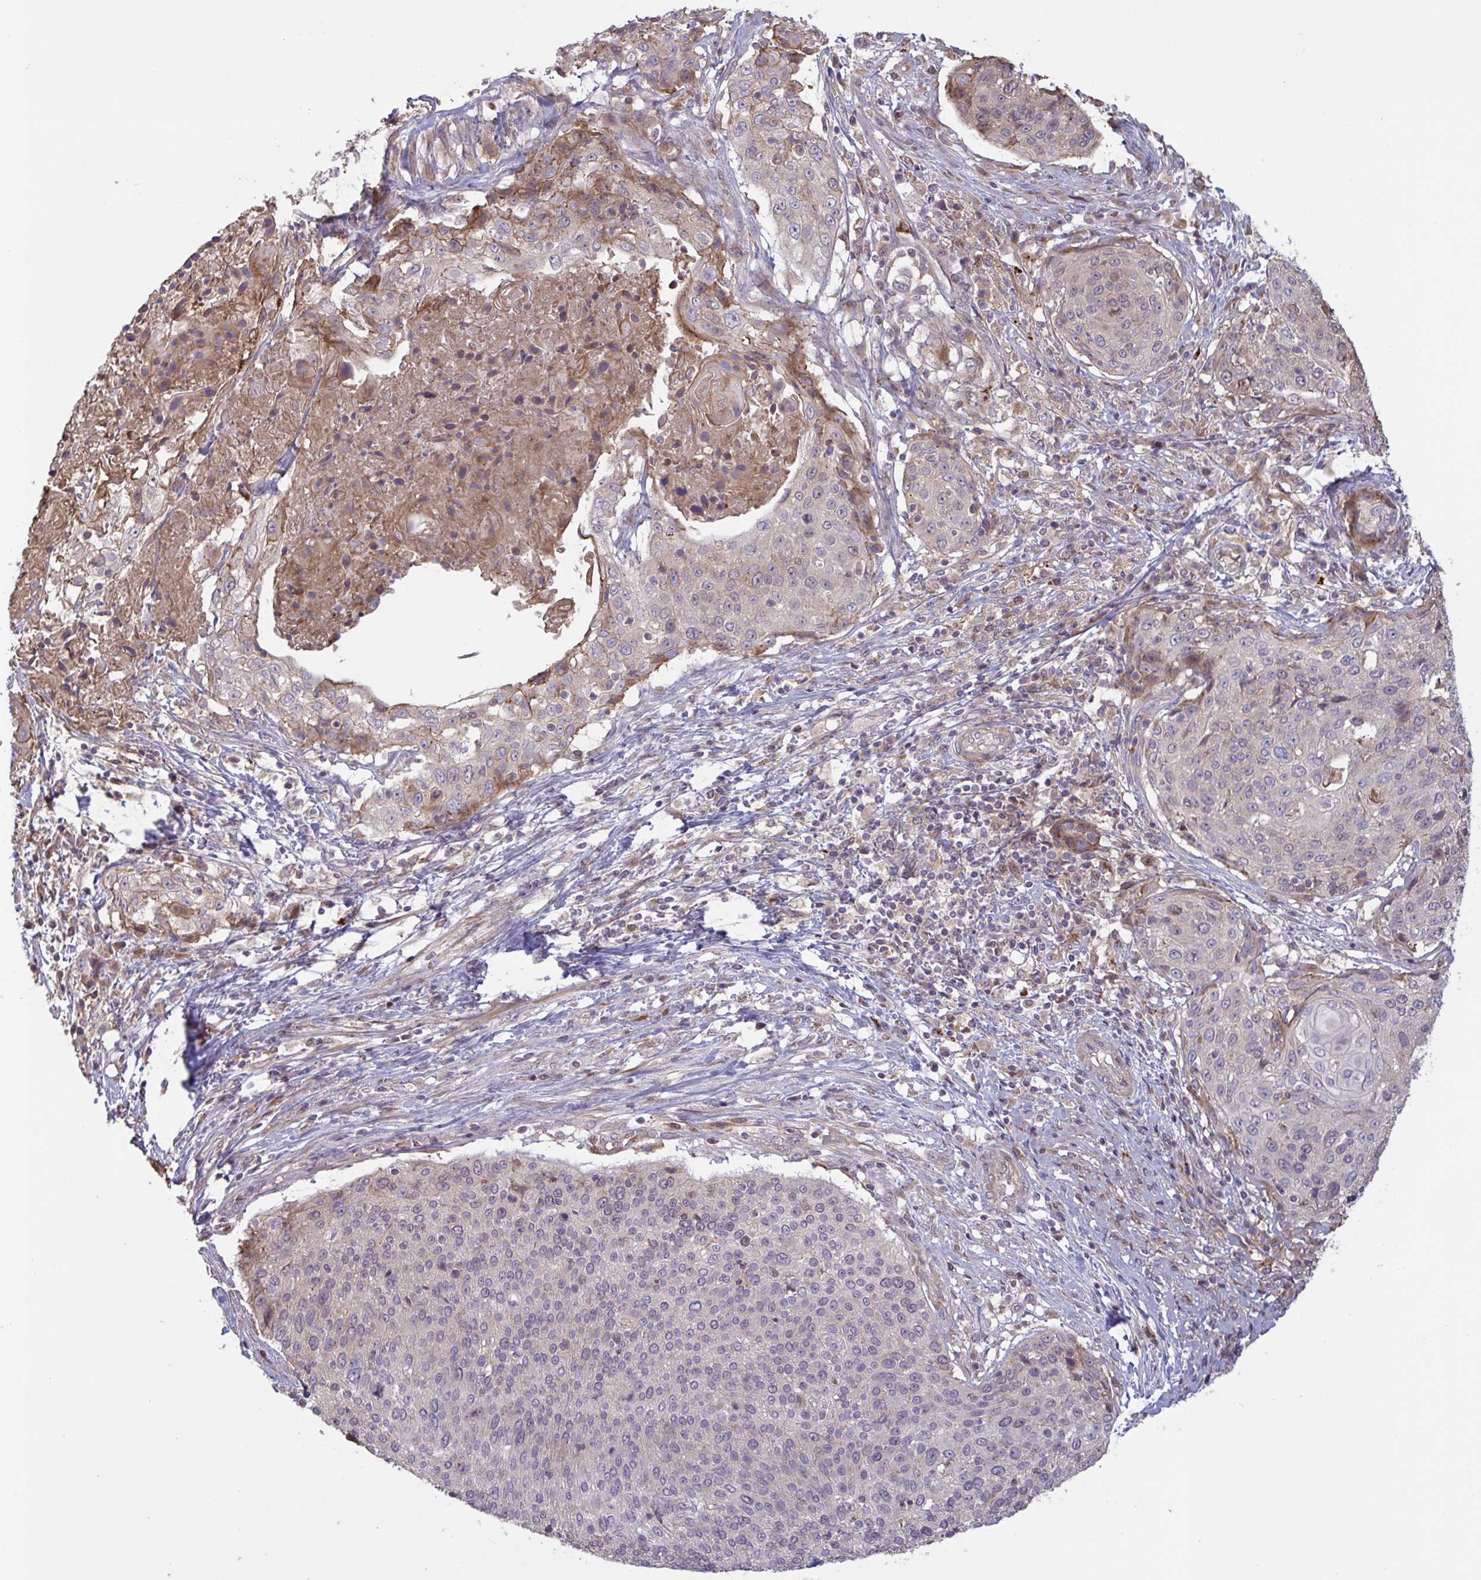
{"staining": {"intensity": "weak", "quantity": "<25%", "location": "cytoplasmic/membranous"}, "tissue": "cervical cancer", "cell_type": "Tumor cells", "image_type": "cancer", "snomed": [{"axis": "morphology", "description": "Squamous cell carcinoma, NOS"}, {"axis": "topography", "description": "Cervix"}], "caption": "An immunohistochemistry photomicrograph of squamous cell carcinoma (cervical) is shown. There is no staining in tumor cells of squamous cell carcinoma (cervical).", "gene": "IL1R1", "patient": {"sex": "female", "age": 31}}